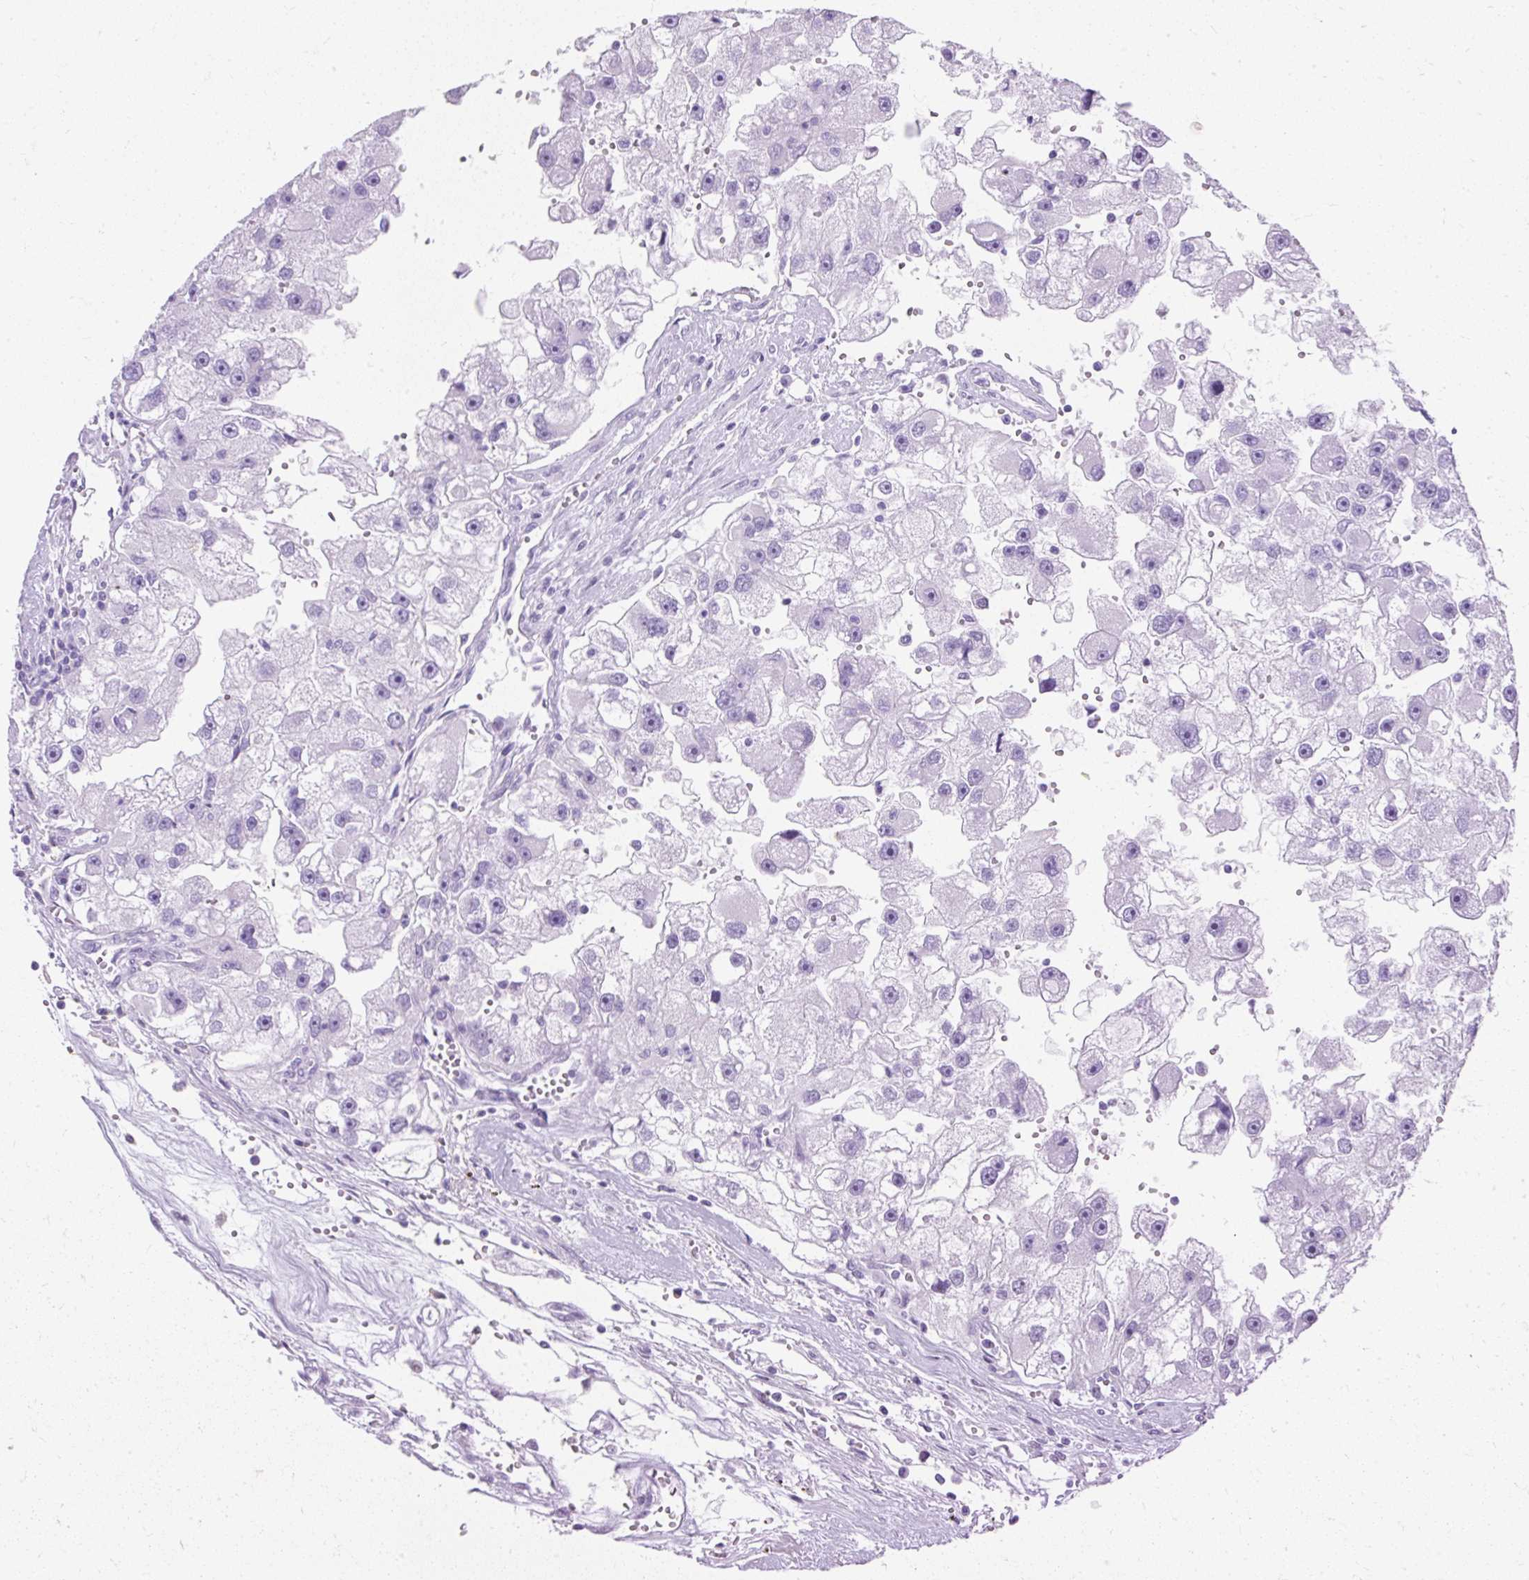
{"staining": {"intensity": "negative", "quantity": "none", "location": "none"}, "tissue": "renal cancer", "cell_type": "Tumor cells", "image_type": "cancer", "snomed": [{"axis": "morphology", "description": "Adenocarcinoma, NOS"}, {"axis": "topography", "description": "Kidney"}], "caption": "This is a micrograph of immunohistochemistry (IHC) staining of renal adenocarcinoma, which shows no positivity in tumor cells.", "gene": "PVALB", "patient": {"sex": "male", "age": 63}}